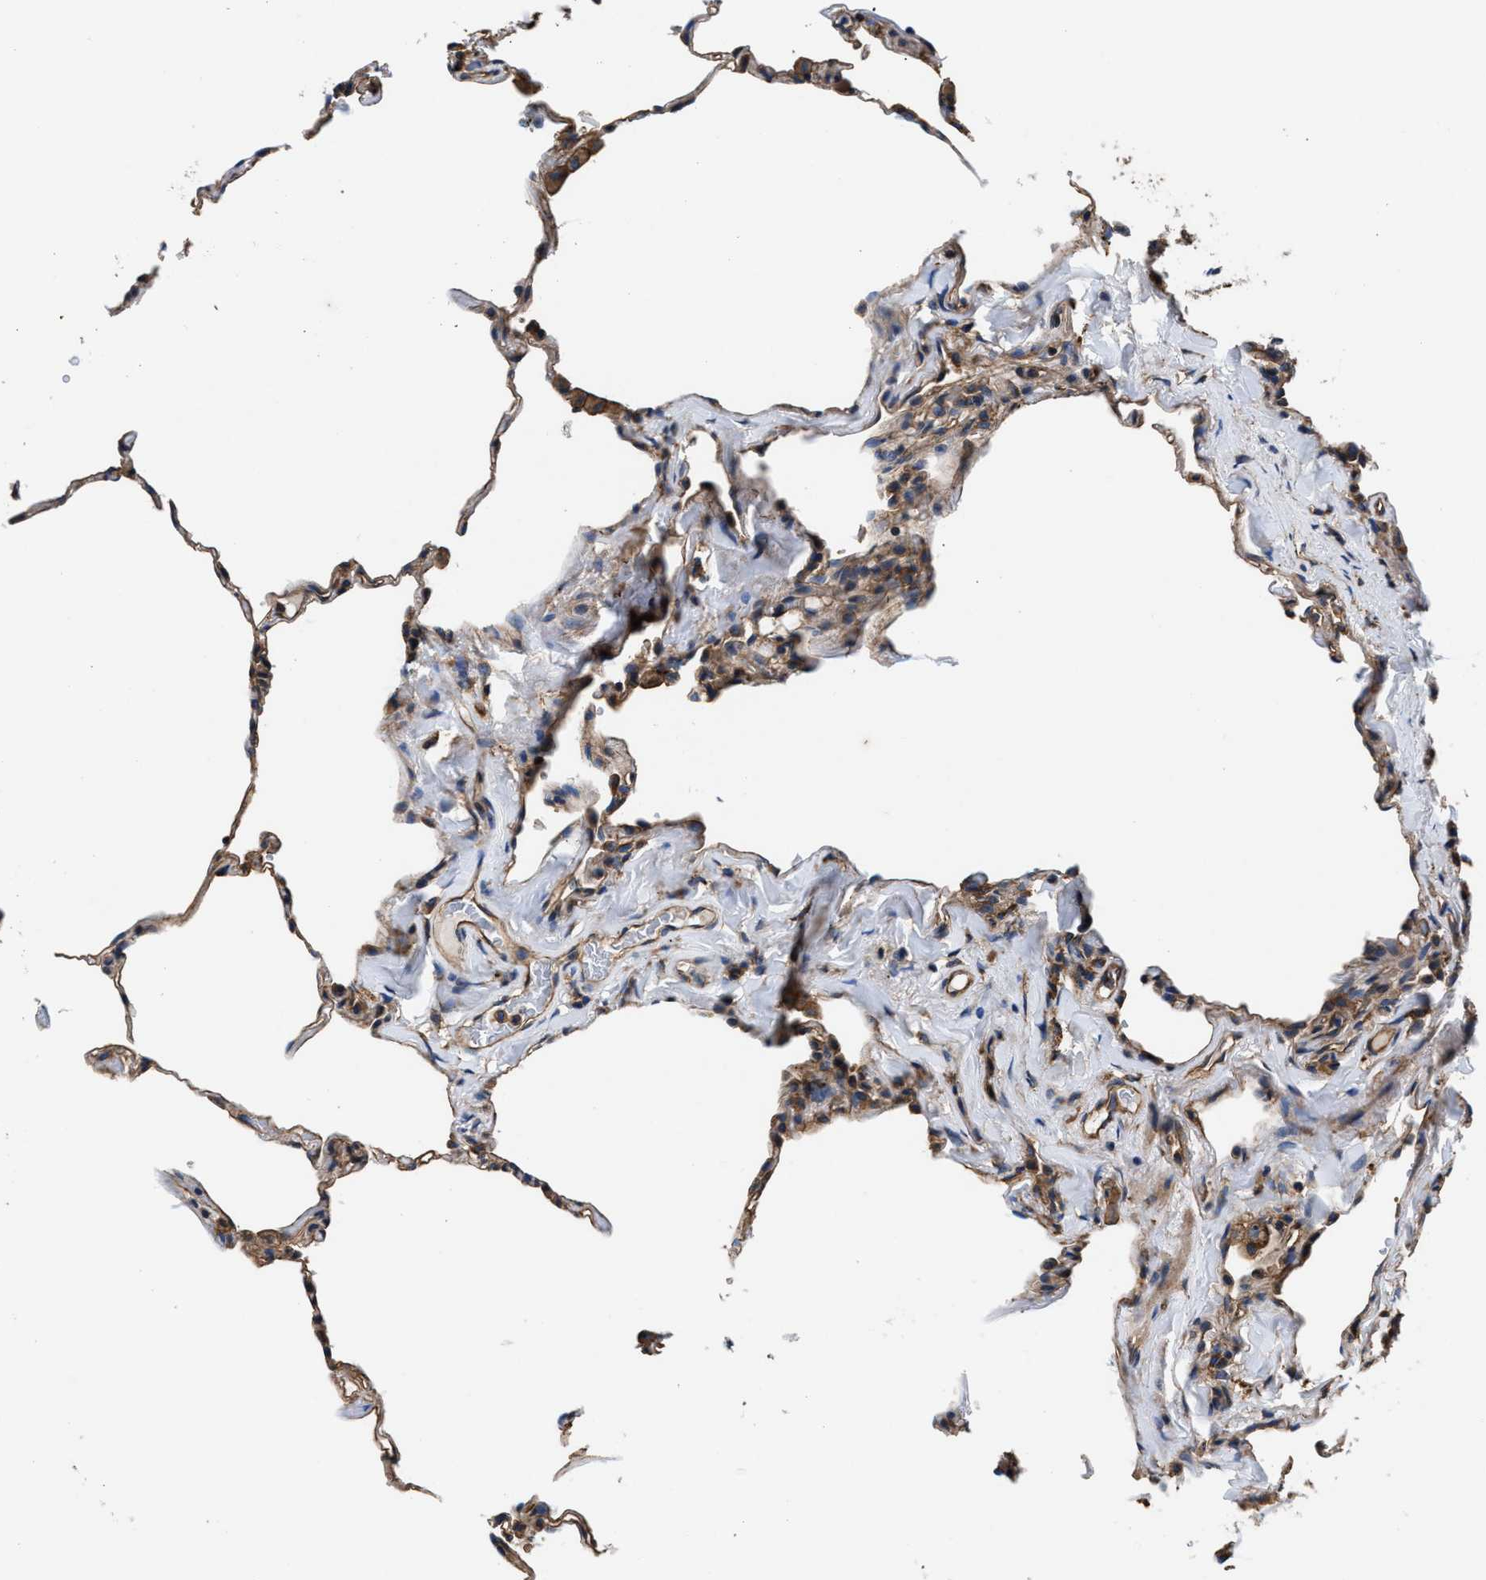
{"staining": {"intensity": "weak", "quantity": "<25%", "location": "cytoplasmic/membranous"}, "tissue": "lung", "cell_type": "Alveolar cells", "image_type": "normal", "snomed": [{"axis": "morphology", "description": "Normal tissue, NOS"}, {"axis": "topography", "description": "Lung"}], "caption": "A high-resolution micrograph shows immunohistochemistry staining of benign lung, which reveals no significant positivity in alveolar cells.", "gene": "PPP1R9B", "patient": {"sex": "male", "age": 59}}